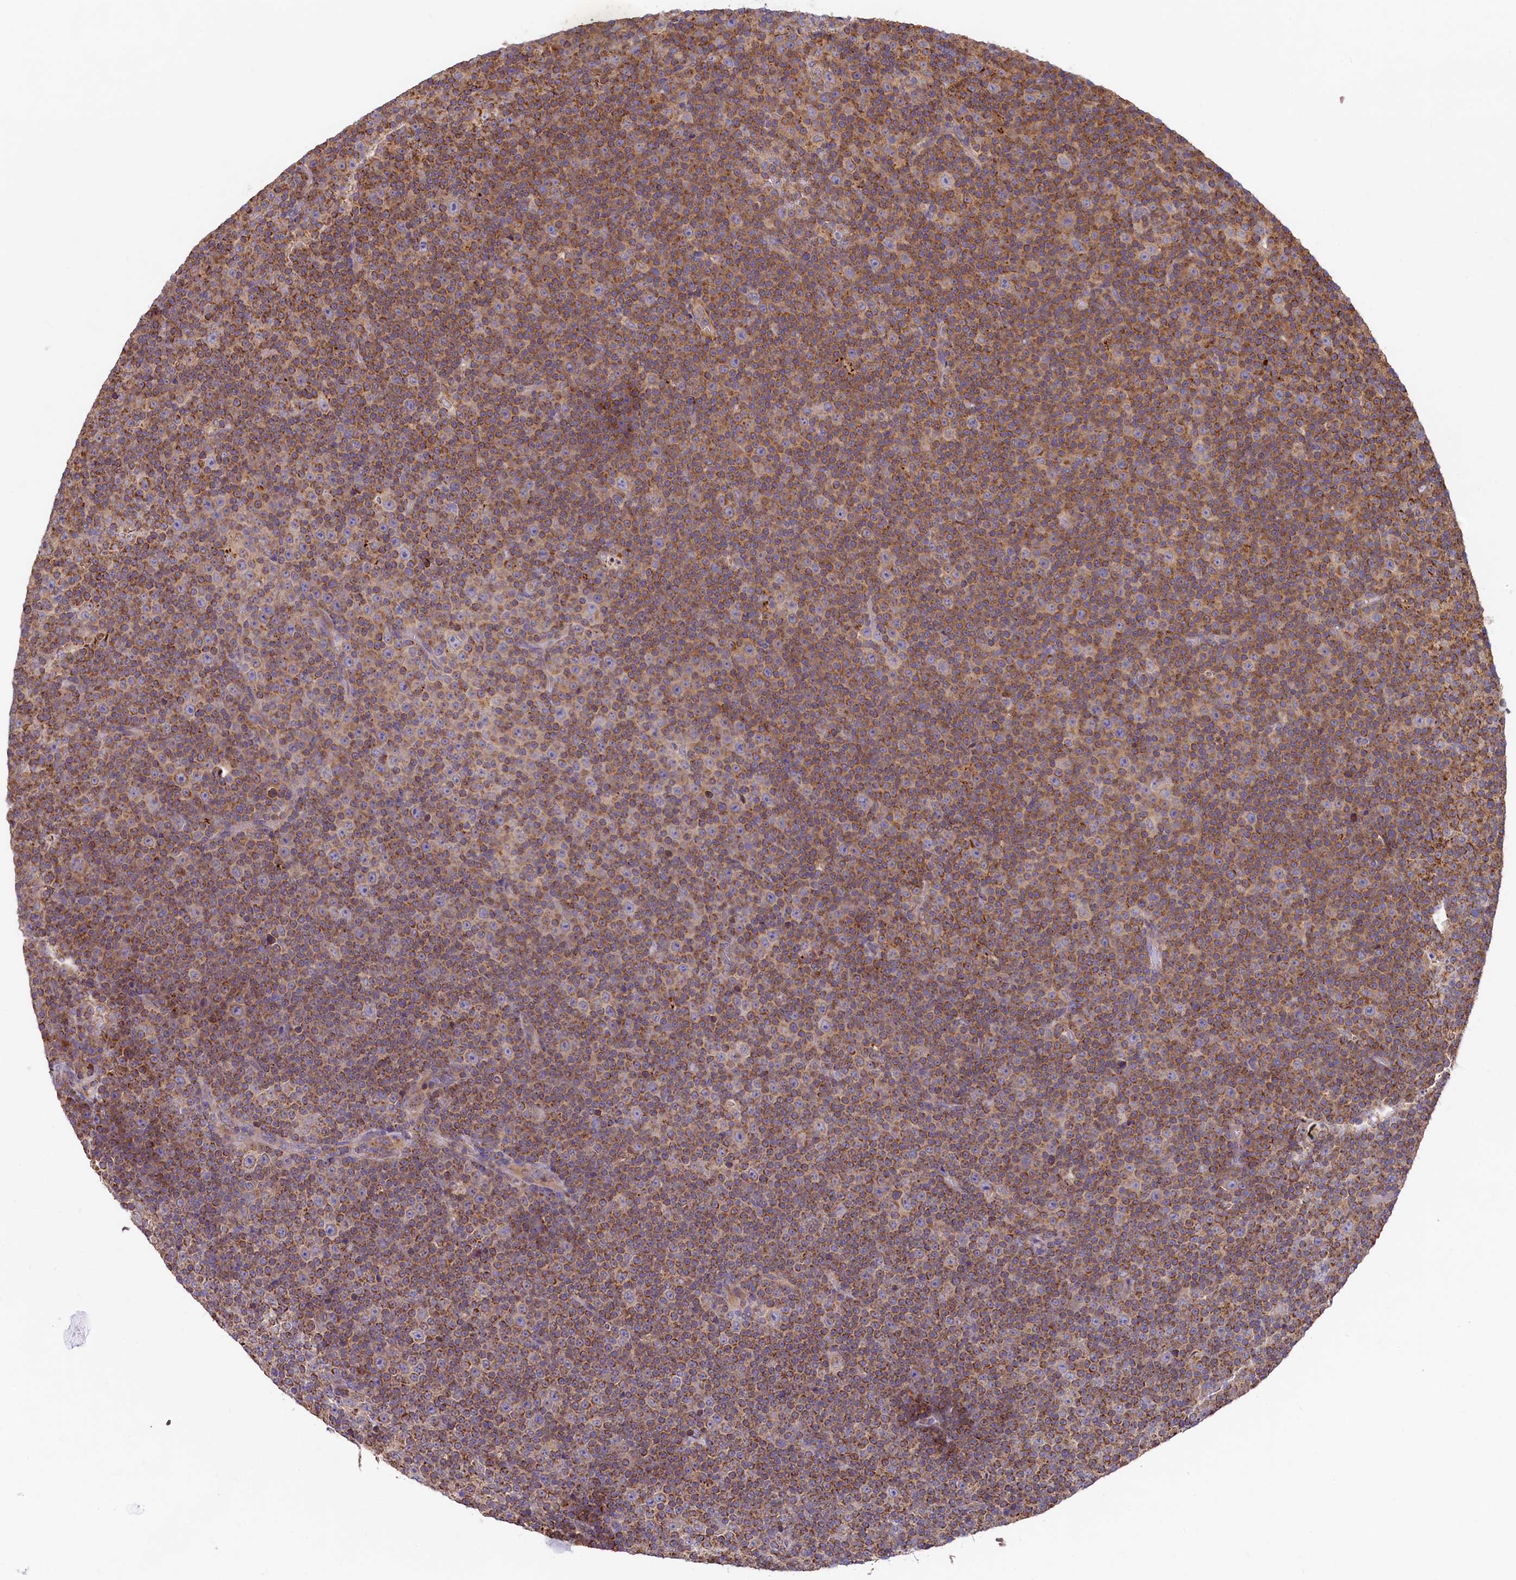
{"staining": {"intensity": "moderate", "quantity": ">75%", "location": "cytoplasmic/membranous"}, "tissue": "lymphoma", "cell_type": "Tumor cells", "image_type": "cancer", "snomed": [{"axis": "morphology", "description": "Malignant lymphoma, non-Hodgkin's type, Low grade"}, {"axis": "topography", "description": "Lymph node"}], "caption": "DAB (3,3'-diaminobenzidine) immunohistochemical staining of human lymphoma shows moderate cytoplasmic/membranous protein positivity in approximately >75% of tumor cells.", "gene": "CIAO3", "patient": {"sex": "female", "age": 67}}